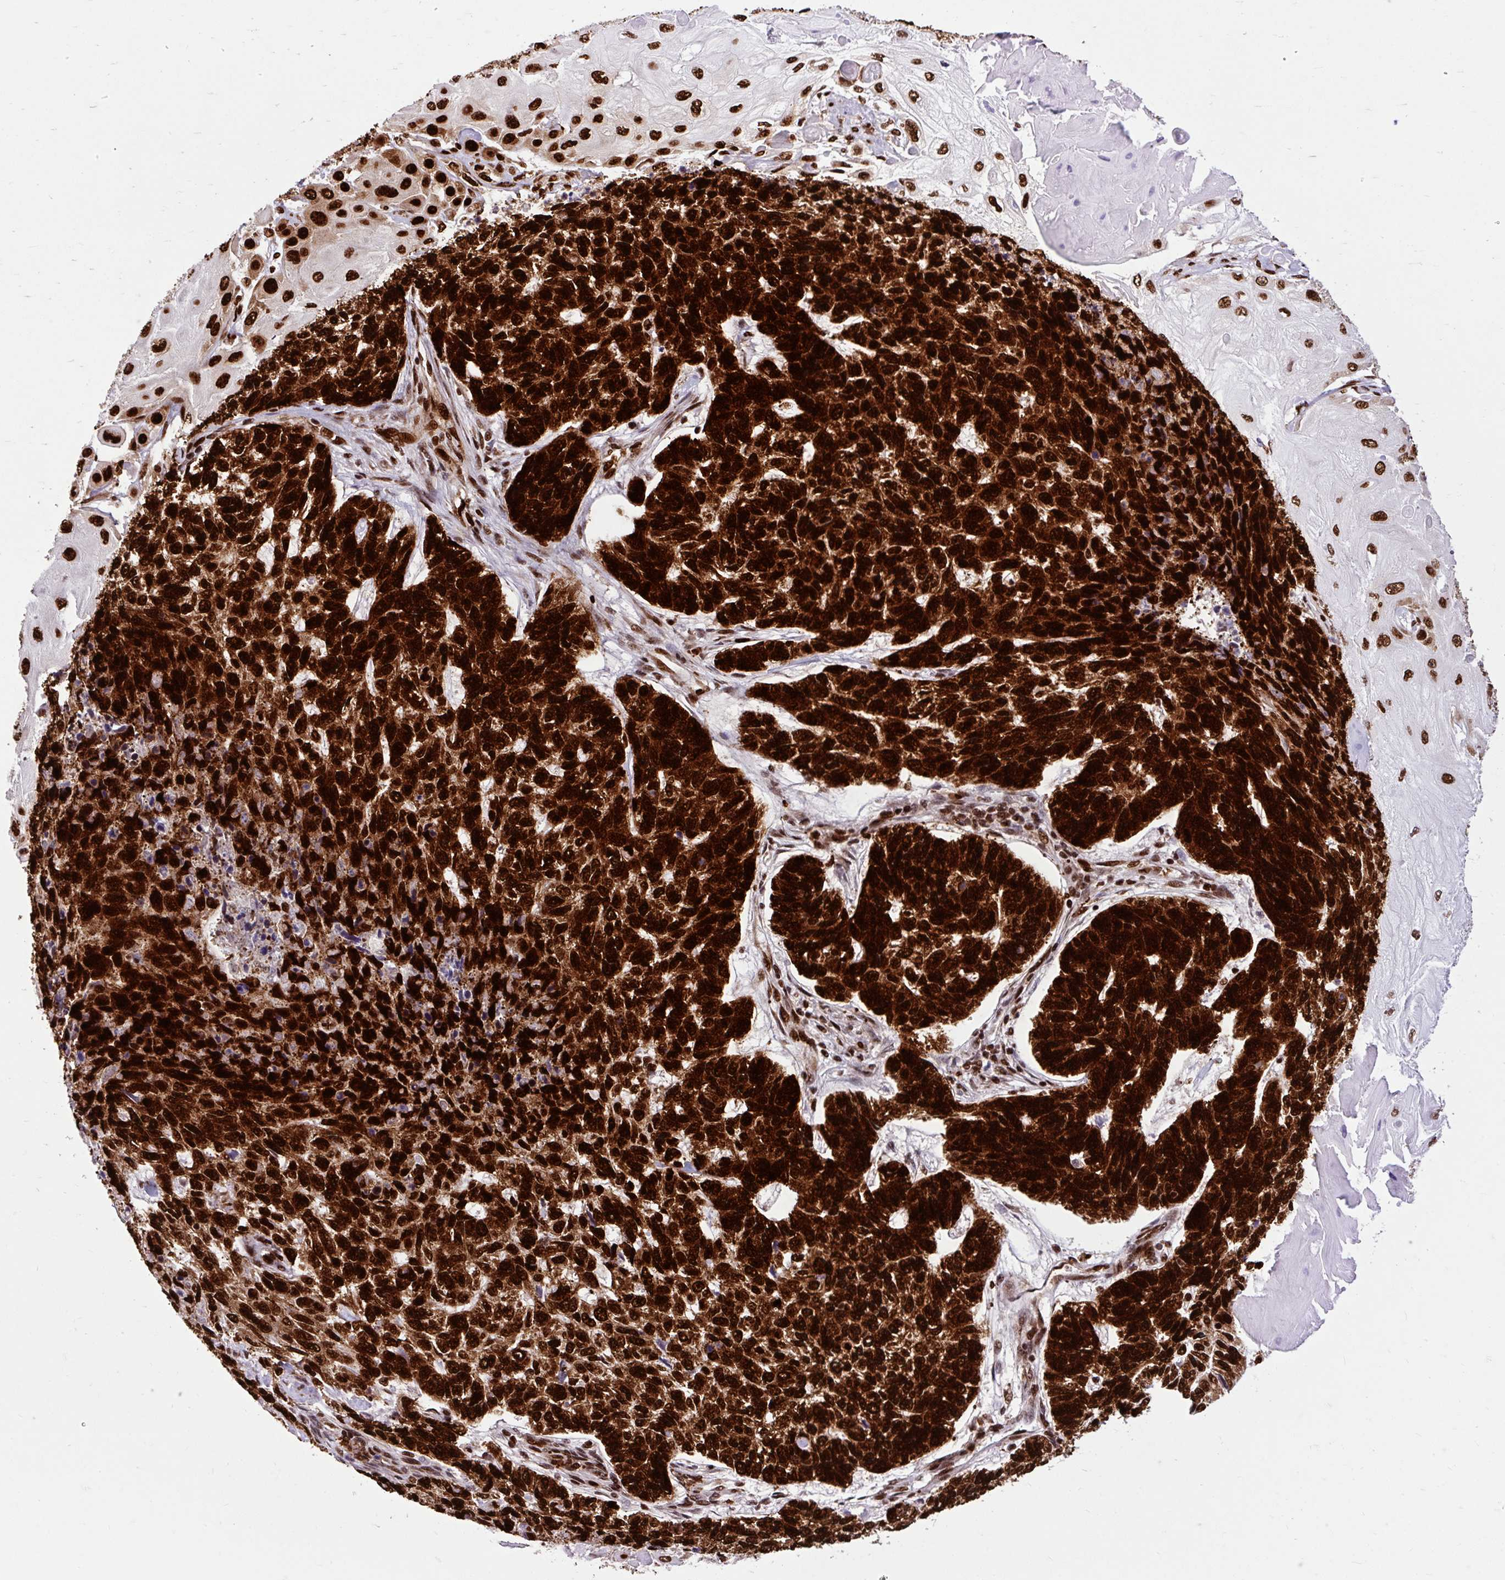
{"staining": {"intensity": "strong", "quantity": ">75%", "location": "nuclear"}, "tissue": "skin cancer", "cell_type": "Tumor cells", "image_type": "cancer", "snomed": [{"axis": "morphology", "description": "Basal cell carcinoma"}, {"axis": "topography", "description": "Skin"}], "caption": "Skin cancer (basal cell carcinoma) stained with IHC exhibits strong nuclear expression in approximately >75% of tumor cells.", "gene": "FUS", "patient": {"sex": "female", "age": 65}}